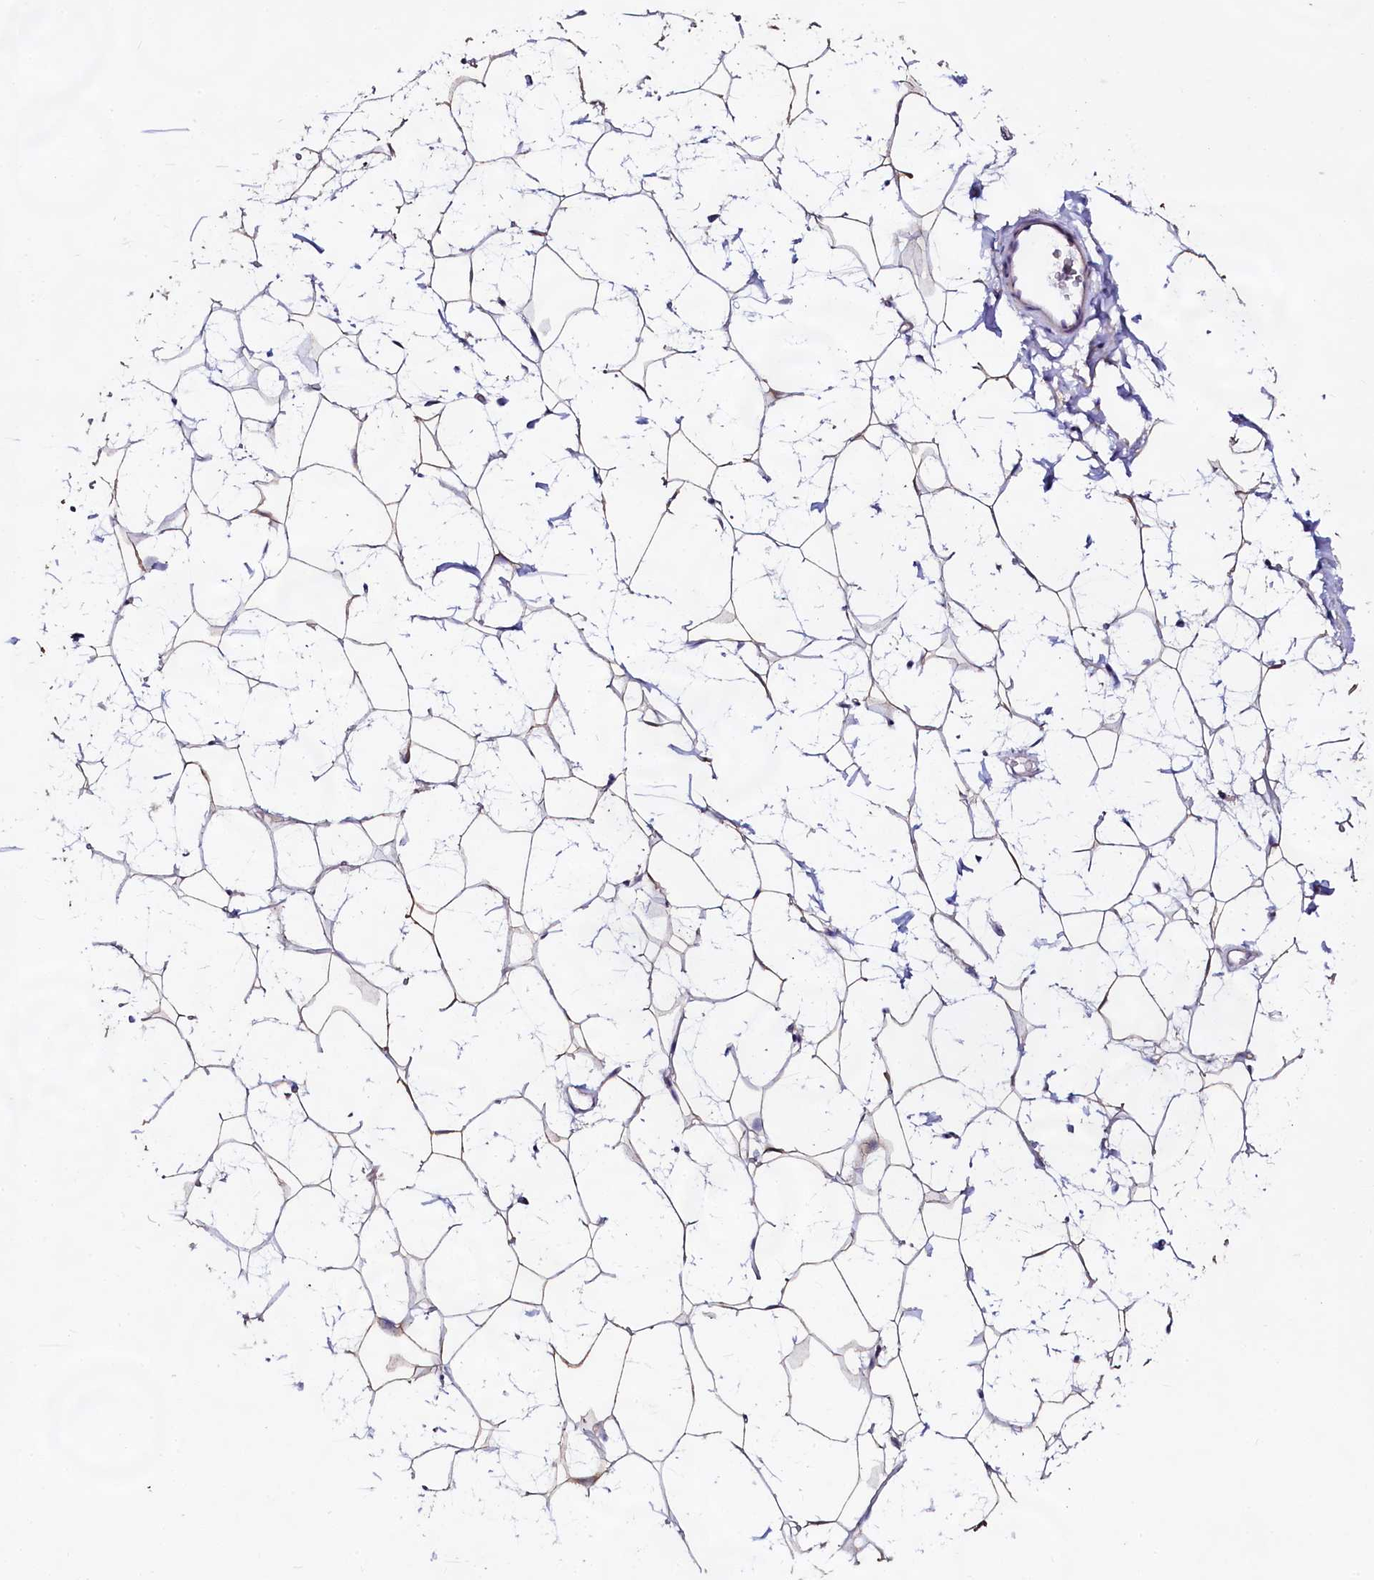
{"staining": {"intensity": "moderate", "quantity": "<25%", "location": "cytoplasmic/membranous"}, "tissue": "adipose tissue", "cell_type": "Adipocytes", "image_type": "normal", "snomed": [{"axis": "morphology", "description": "Normal tissue, NOS"}, {"axis": "topography", "description": "Breast"}], "caption": "A brown stain shows moderate cytoplasmic/membranous expression of a protein in adipocytes of unremarkable adipose tissue.", "gene": "USPL1", "patient": {"sex": "female", "age": 26}}